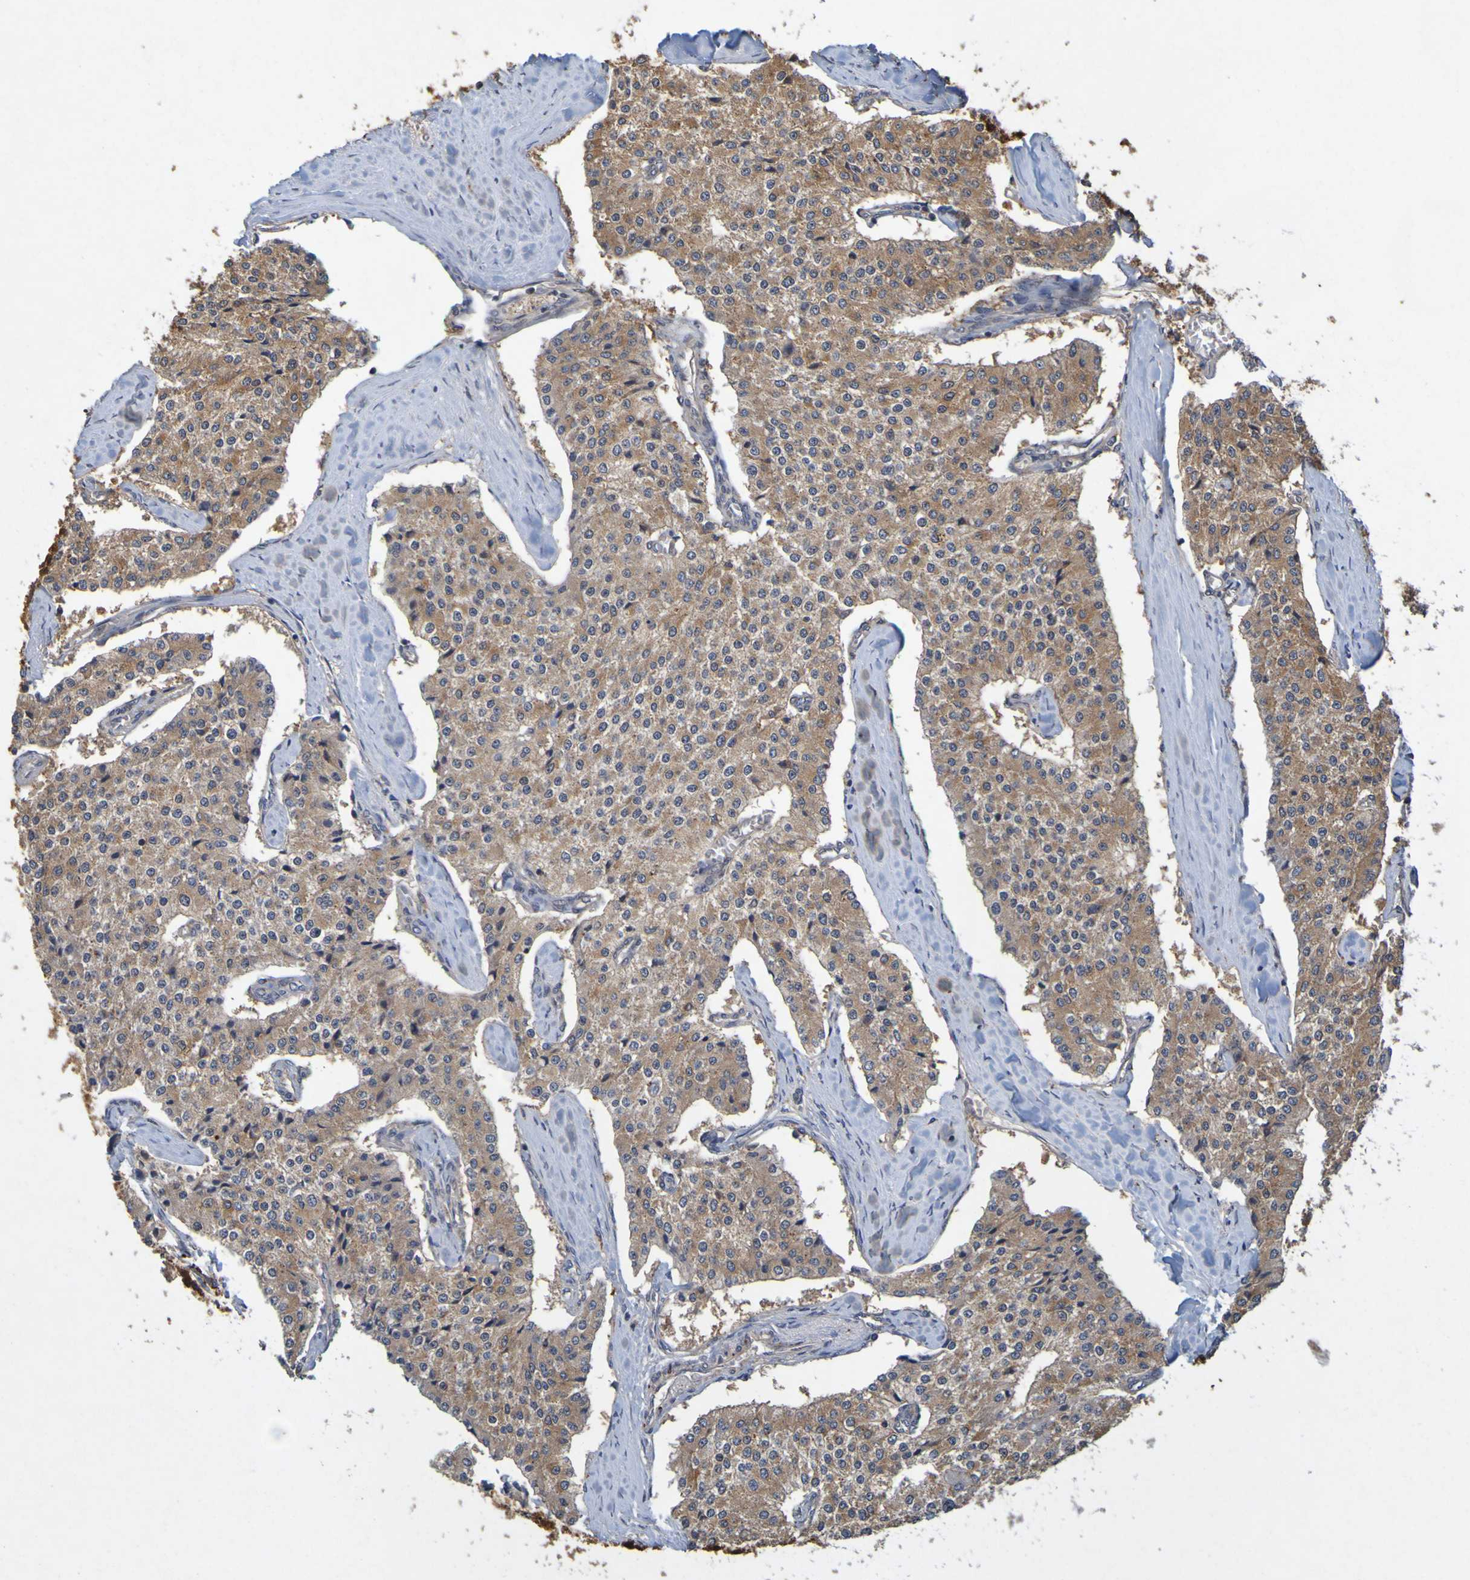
{"staining": {"intensity": "moderate", "quantity": ">75%", "location": "cytoplasmic/membranous"}, "tissue": "carcinoid", "cell_type": "Tumor cells", "image_type": "cancer", "snomed": [{"axis": "morphology", "description": "Carcinoid, malignant, NOS"}, {"axis": "topography", "description": "Colon"}], "caption": "Tumor cells show medium levels of moderate cytoplasmic/membranous positivity in approximately >75% of cells in human malignant carcinoid.", "gene": "OCRL", "patient": {"sex": "female", "age": 52}}